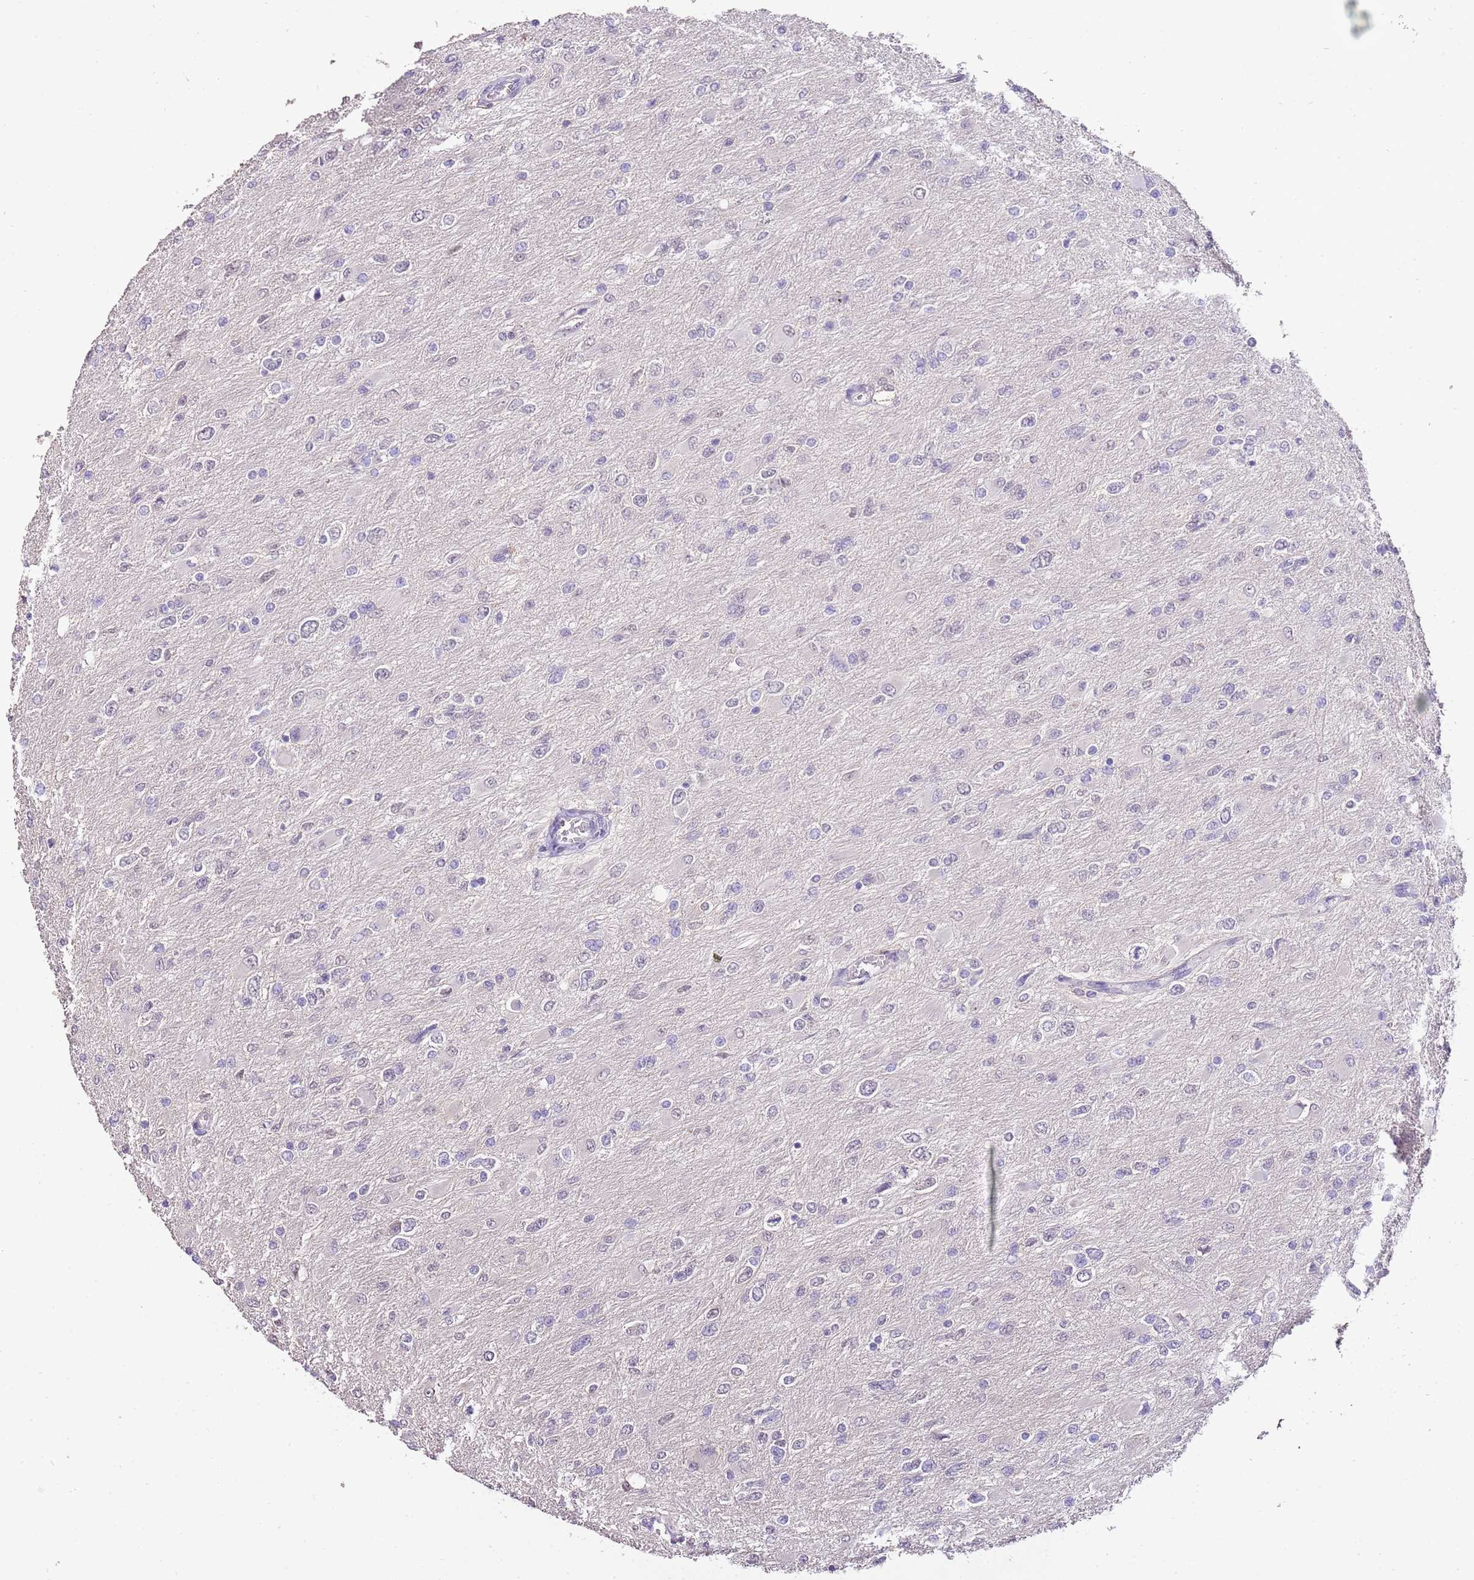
{"staining": {"intensity": "negative", "quantity": "none", "location": "none"}, "tissue": "glioma", "cell_type": "Tumor cells", "image_type": "cancer", "snomed": [{"axis": "morphology", "description": "Glioma, malignant, High grade"}, {"axis": "topography", "description": "Cerebral cortex"}], "caption": "The photomicrograph displays no significant staining in tumor cells of malignant glioma (high-grade).", "gene": "IZUMO4", "patient": {"sex": "female", "age": 36}}